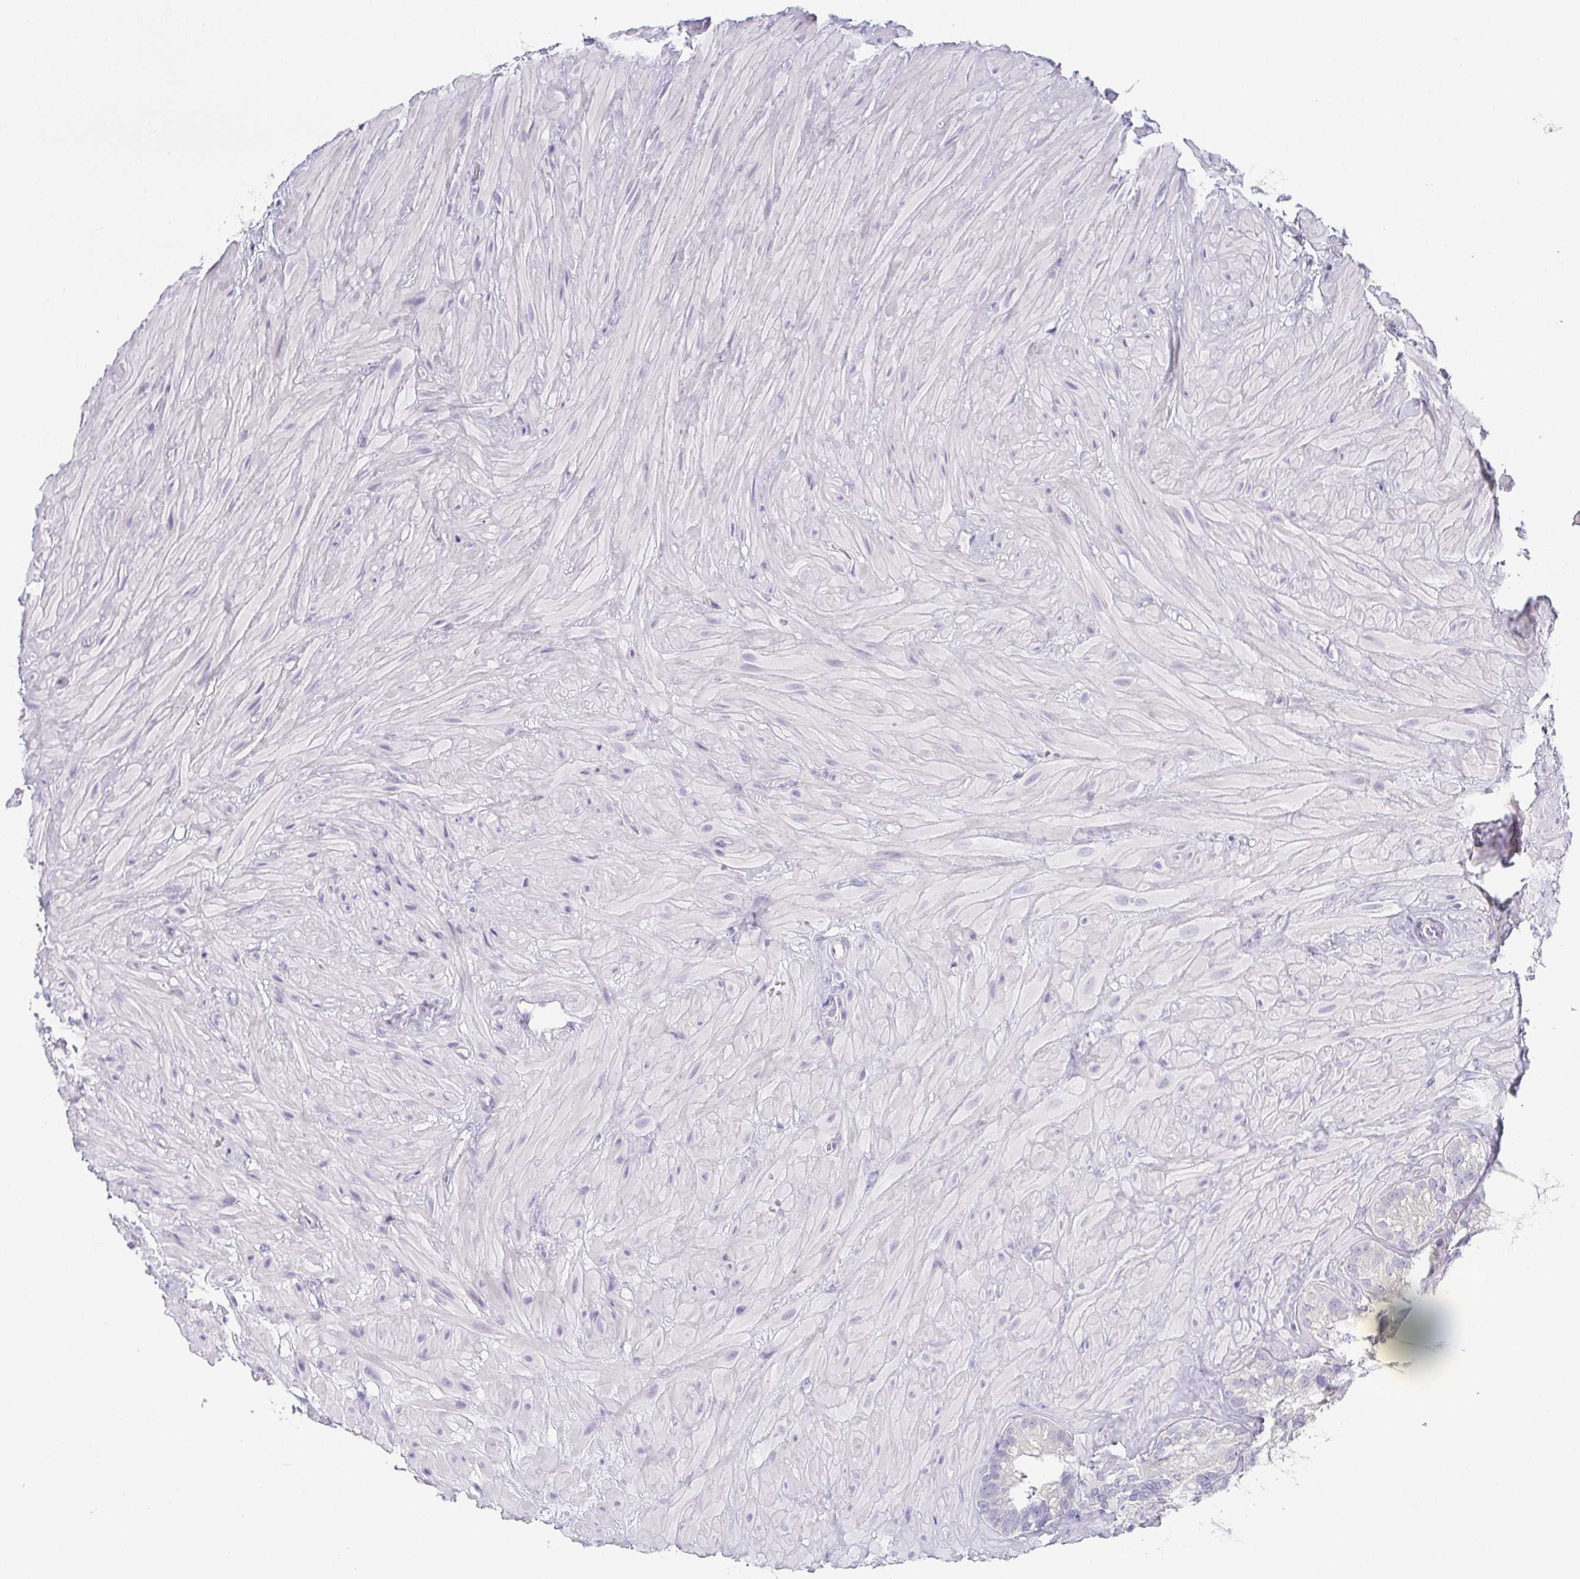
{"staining": {"intensity": "negative", "quantity": "none", "location": "none"}, "tissue": "seminal vesicle", "cell_type": "Glandular cells", "image_type": "normal", "snomed": [{"axis": "morphology", "description": "Normal tissue, NOS"}, {"axis": "topography", "description": "Seminal veicle"}], "caption": "This is an immunohistochemistry (IHC) image of normal seminal vesicle. There is no expression in glandular cells.", "gene": "PRR27", "patient": {"sex": "male", "age": 60}}